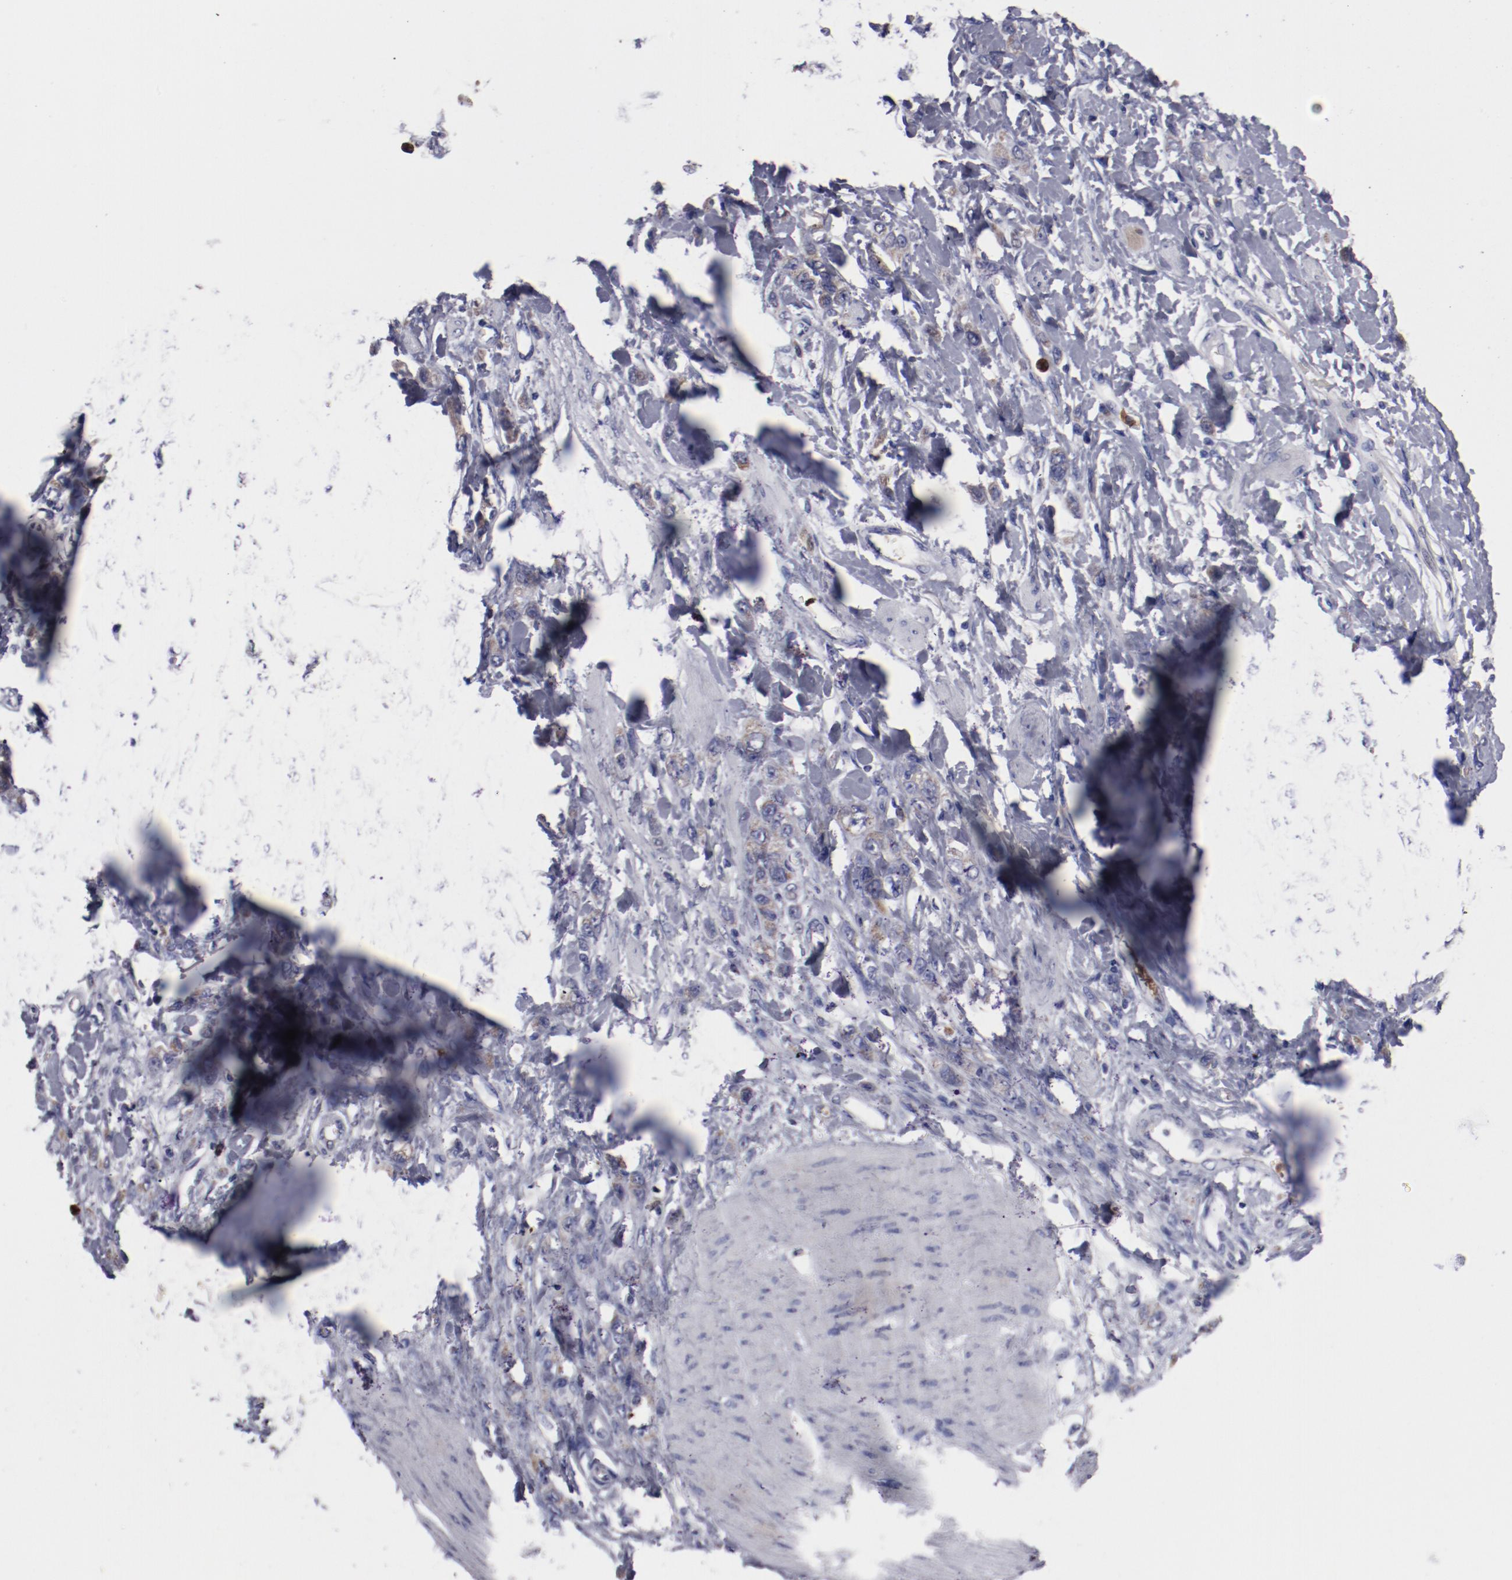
{"staining": {"intensity": "weak", "quantity": "25%-75%", "location": "cytoplasmic/membranous"}, "tissue": "stomach cancer", "cell_type": "Tumor cells", "image_type": "cancer", "snomed": [{"axis": "morphology", "description": "Normal tissue, NOS"}, {"axis": "morphology", "description": "Adenocarcinoma, NOS"}, {"axis": "topography", "description": "Stomach"}], "caption": "A photomicrograph showing weak cytoplasmic/membranous positivity in about 25%-75% of tumor cells in stomach adenocarcinoma, as visualized by brown immunohistochemical staining.", "gene": "FGR", "patient": {"sex": "male", "age": 82}}